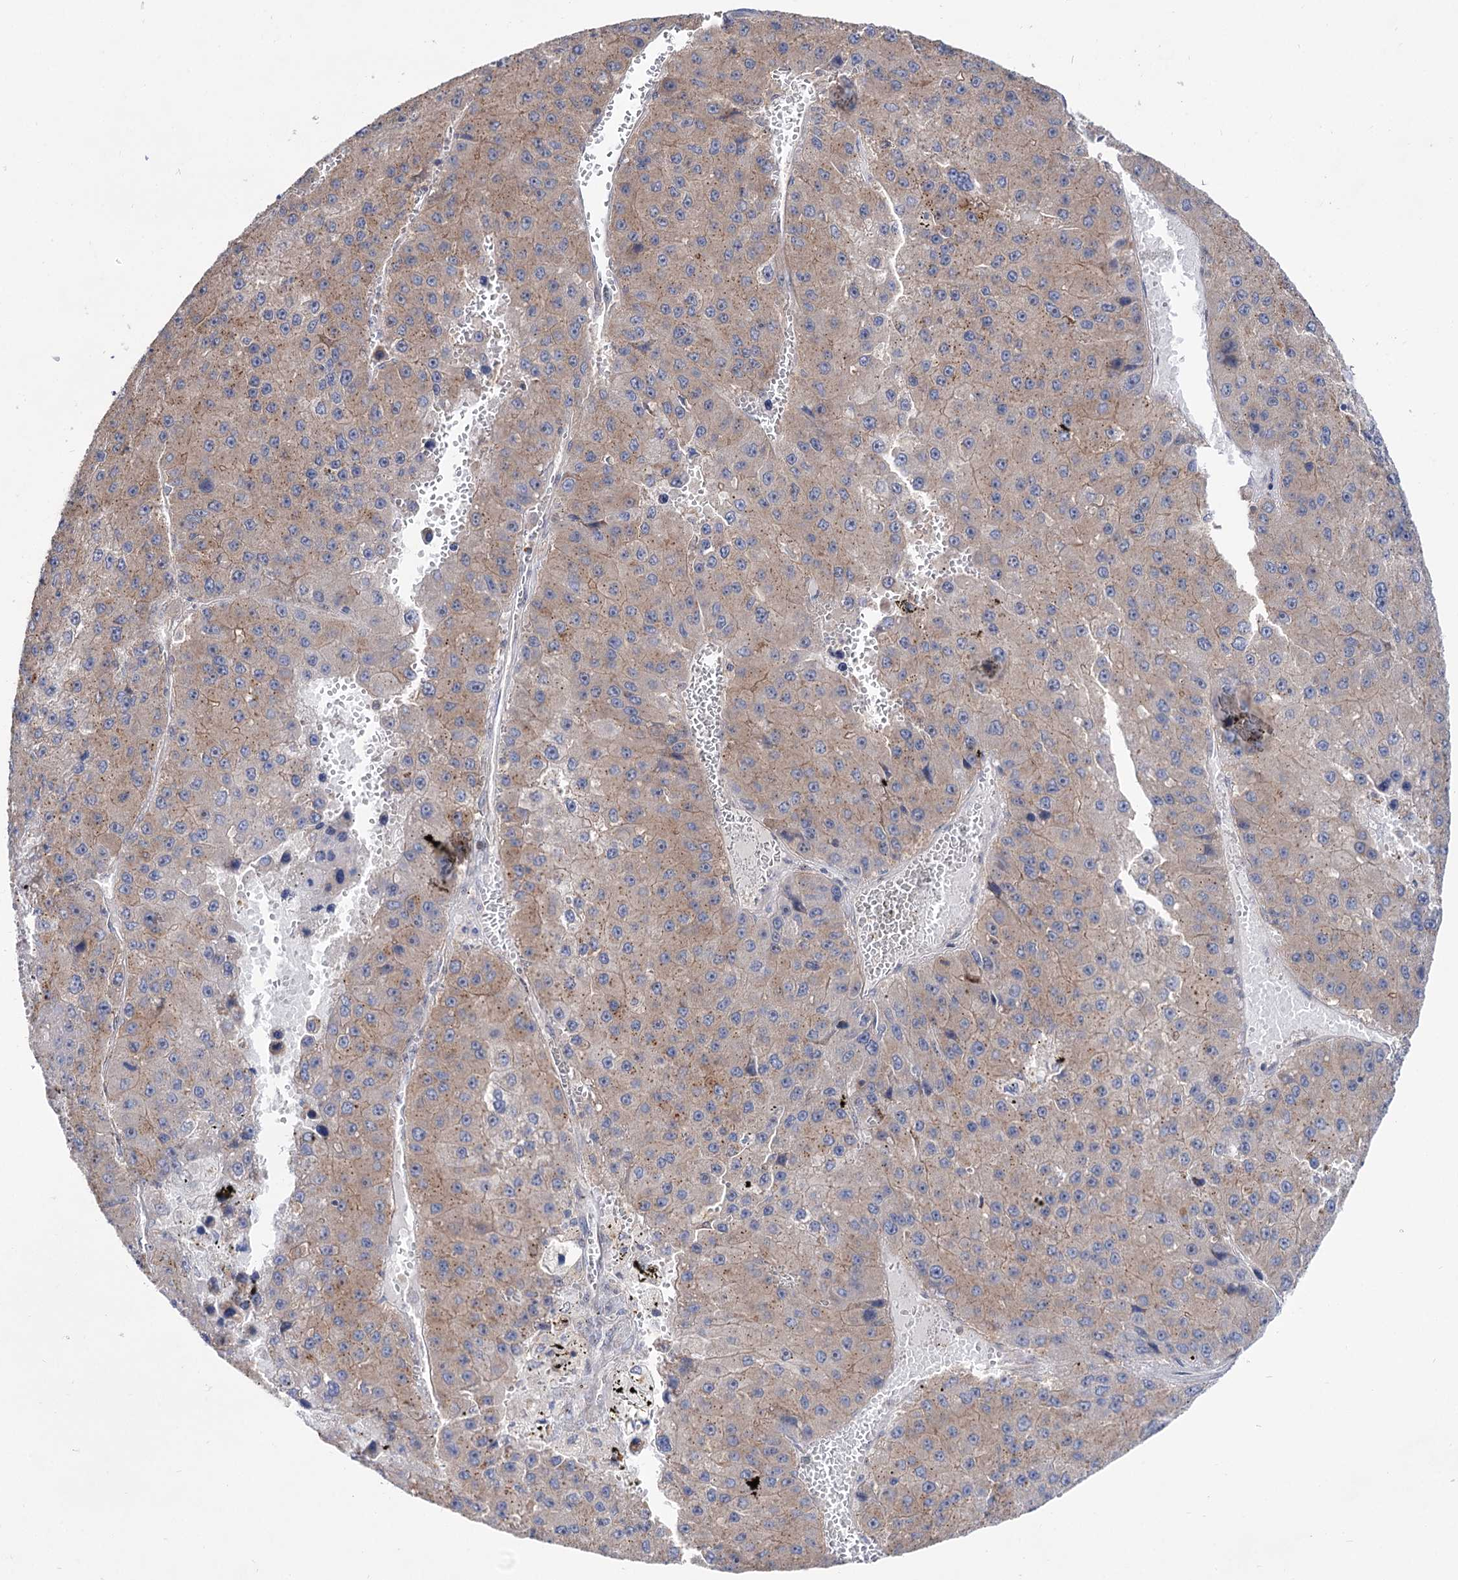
{"staining": {"intensity": "weak", "quantity": ">75%", "location": "cytoplasmic/membranous"}, "tissue": "liver cancer", "cell_type": "Tumor cells", "image_type": "cancer", "snomed": [{"axis": "morphology", "description": "Carcinoma, Hepatocellular, NOS"}, {"axis": "topography", "description": "Liver"}], "caption": "IHC of human liver cancer exhibits low levels of weak cytoplasmic/membranous expression in approximately >75% of tumor cells.", "gene": "SEC24A", "patient": {"sex": "female", "age": 73}}